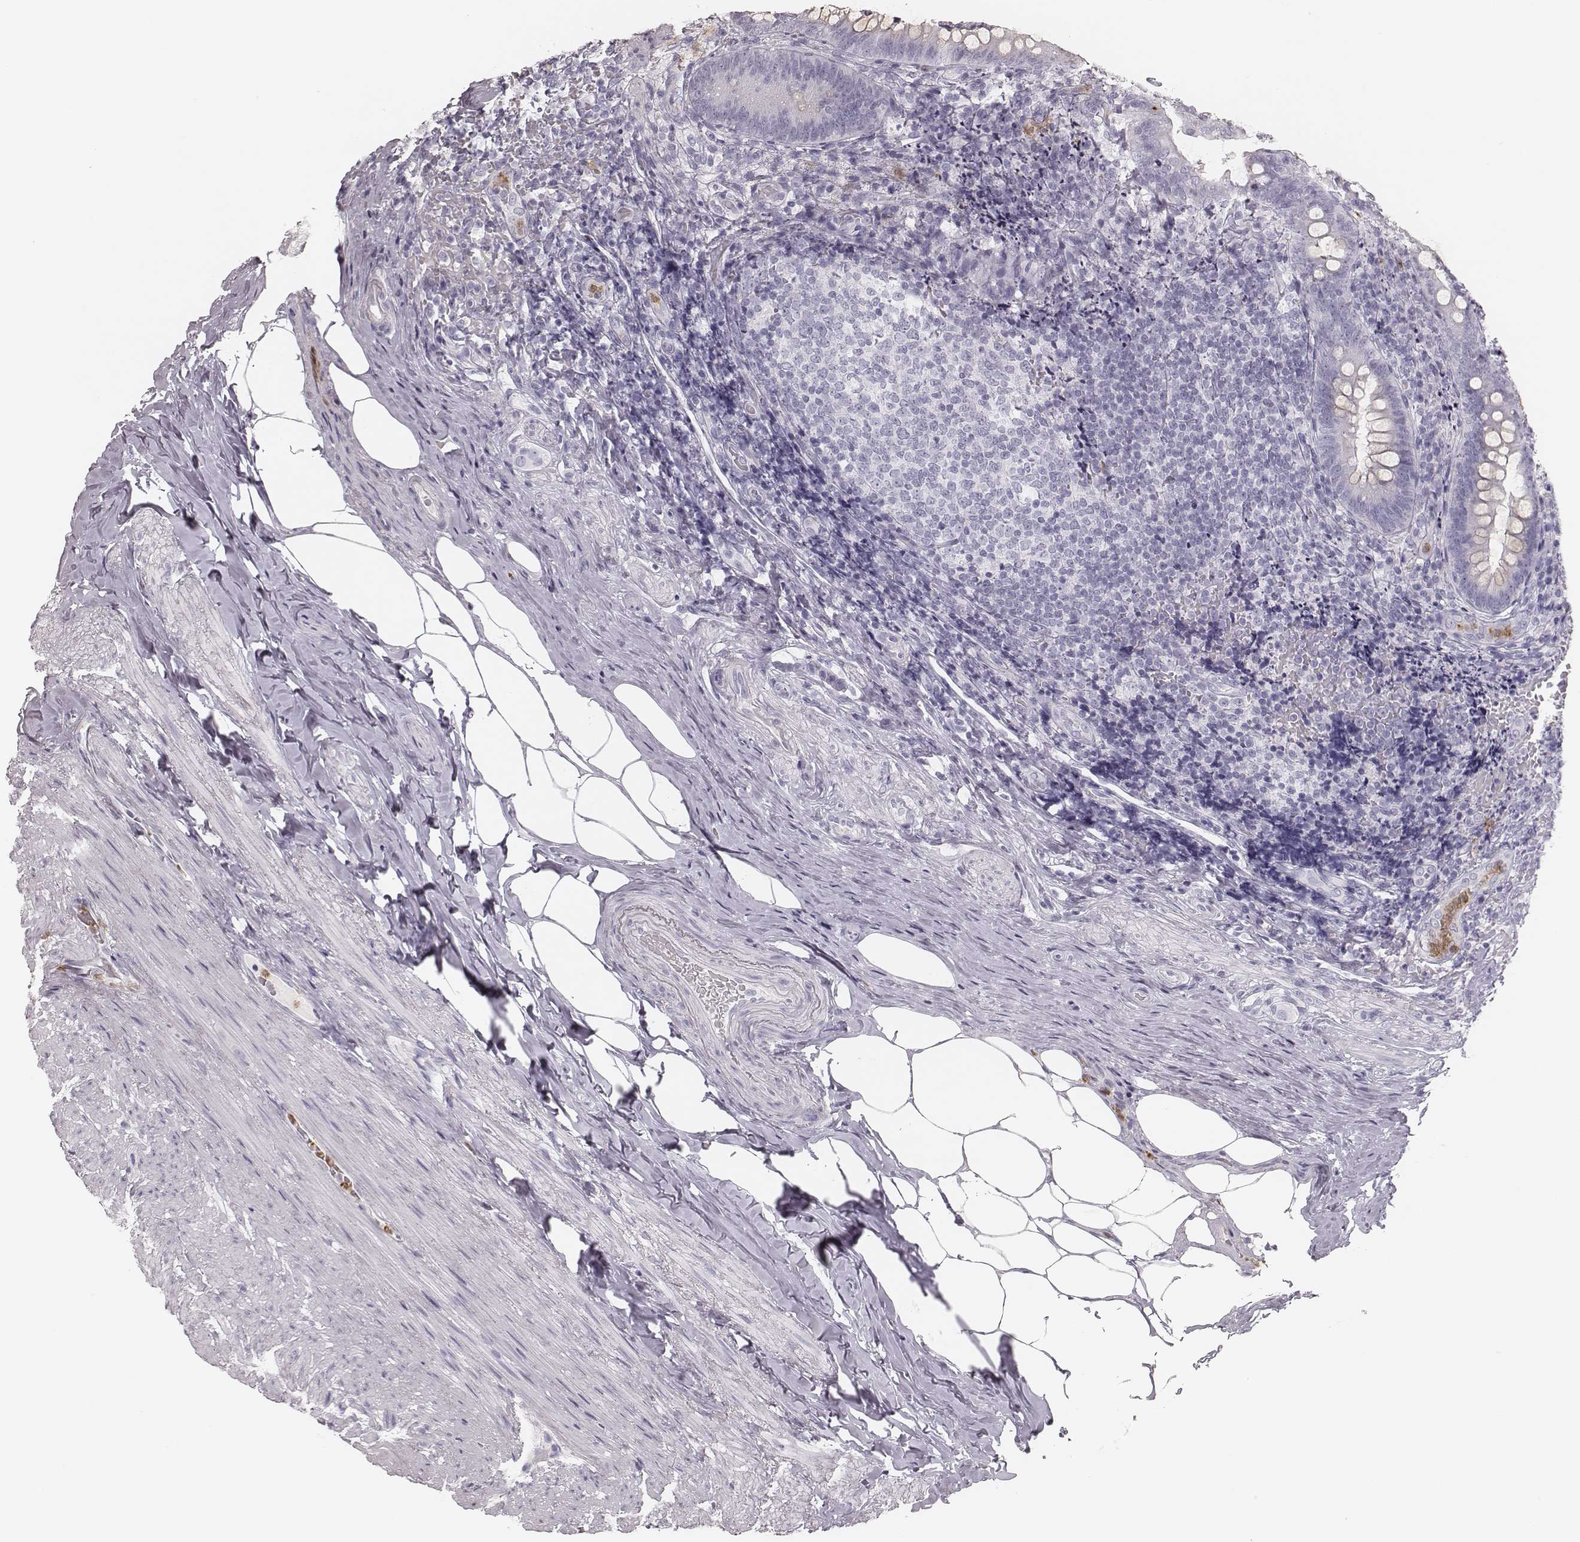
{"staining": {"intensity": "negative", "quantity": "none", "location": "none"}, "tissue": "appendix", "cell_type": "Glandular cells", "image_type": "normal", "snomed": [{"axis": "morphology", "description": "Normal tissue, NOS"}, {"axis": "topography", "description": "Appendix"}], "caption": "IHC of unremarkable appendix reveals no staining in glandular cells.", "gene": "ELANE", "patient": {"sex": "male", "age": 47}}